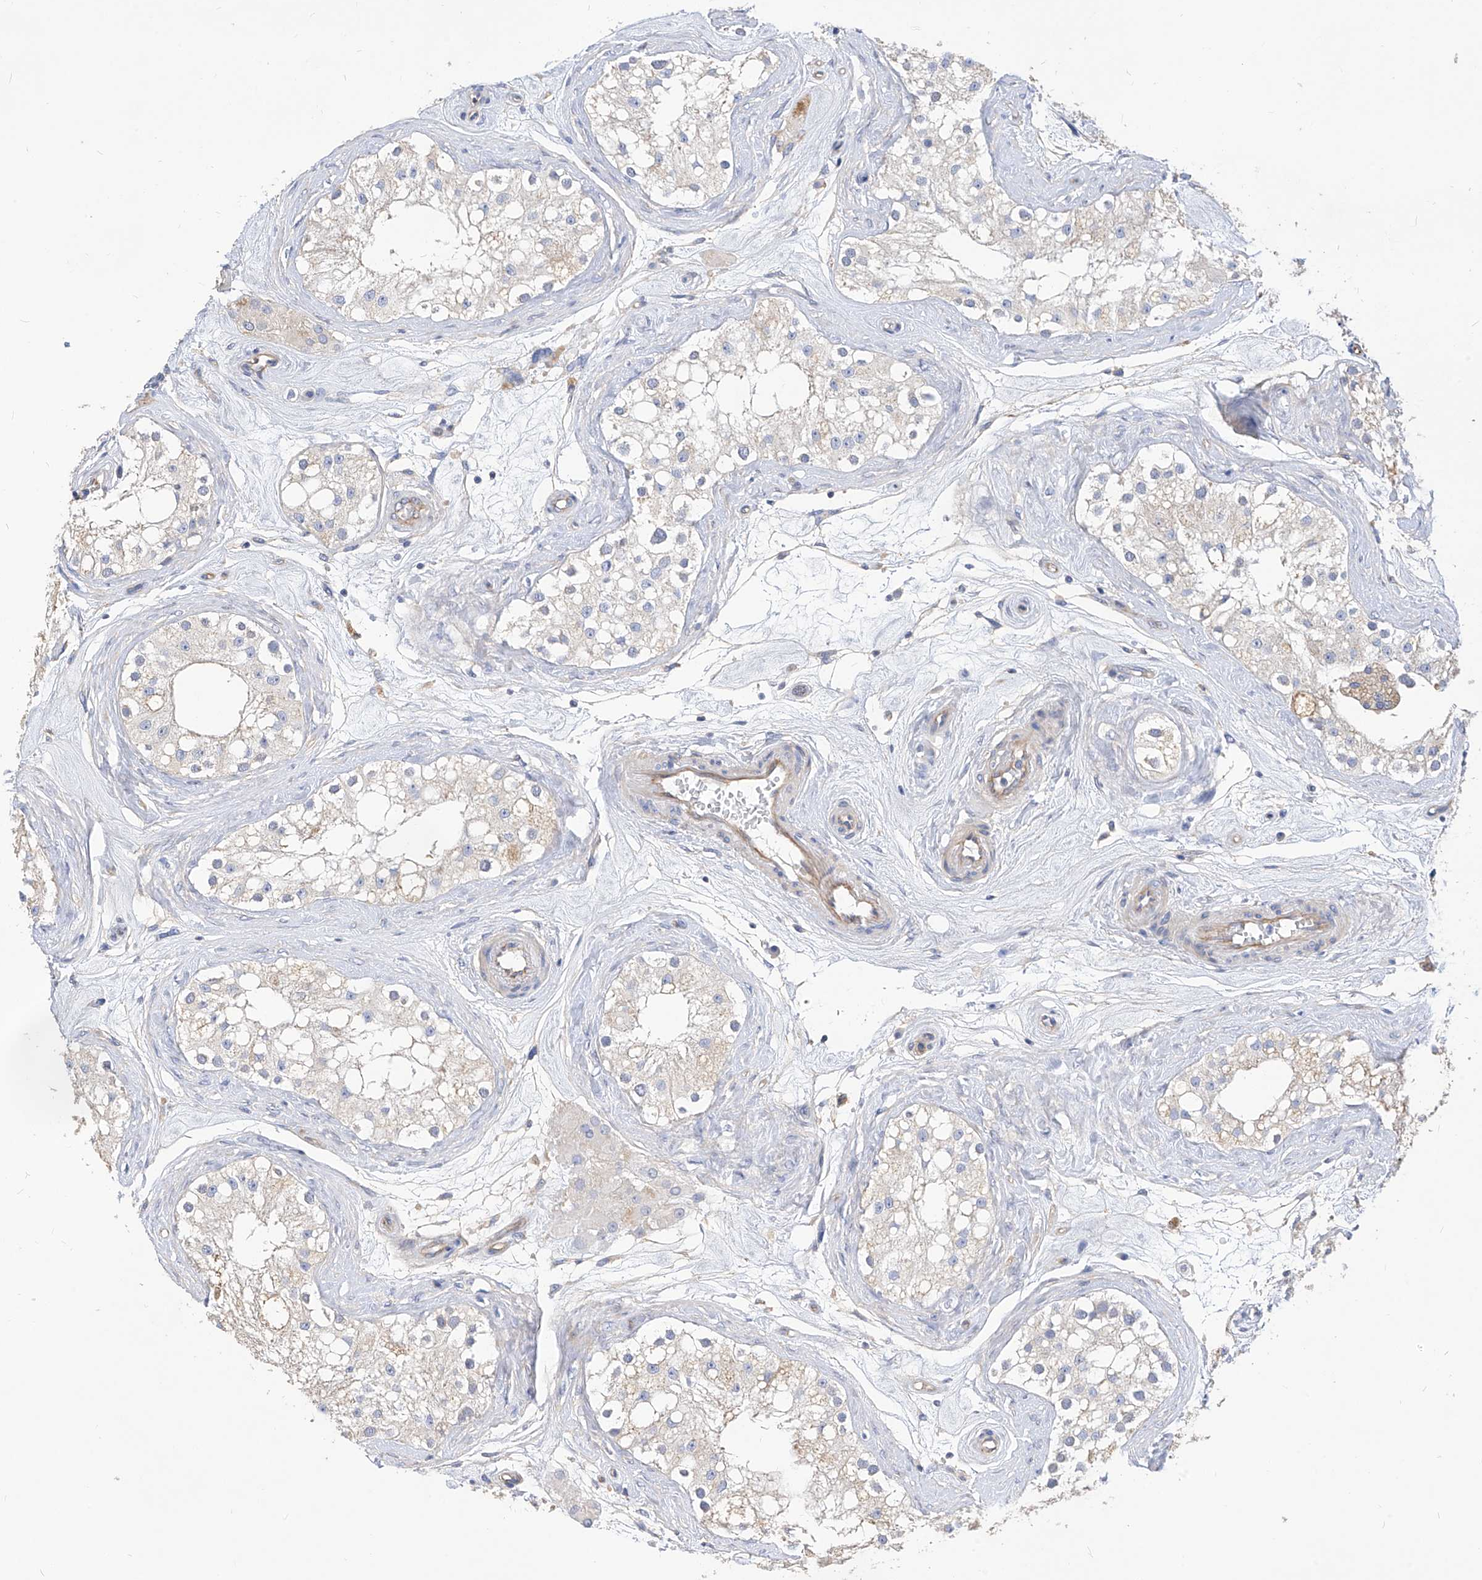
{"staining": {"intensity": "negative", "quantity": "none", "location": "none"}, "tissue": "testis", "cell_type": "Cells in seminiferous ducts", "image_type": "normal", "snomed": [{"axis": "morphology", "description": "Normal tissue, NOS"}, {"axis": "topography", "description": "Testis"}], "caption": "Immunohistochemistry of normal human testis shows no staining in cells in seminiferous ducts. Nuclei are stained in blue.", "gene": "SCGB2A1", "patient": {"sex": "male", "age": 84}}